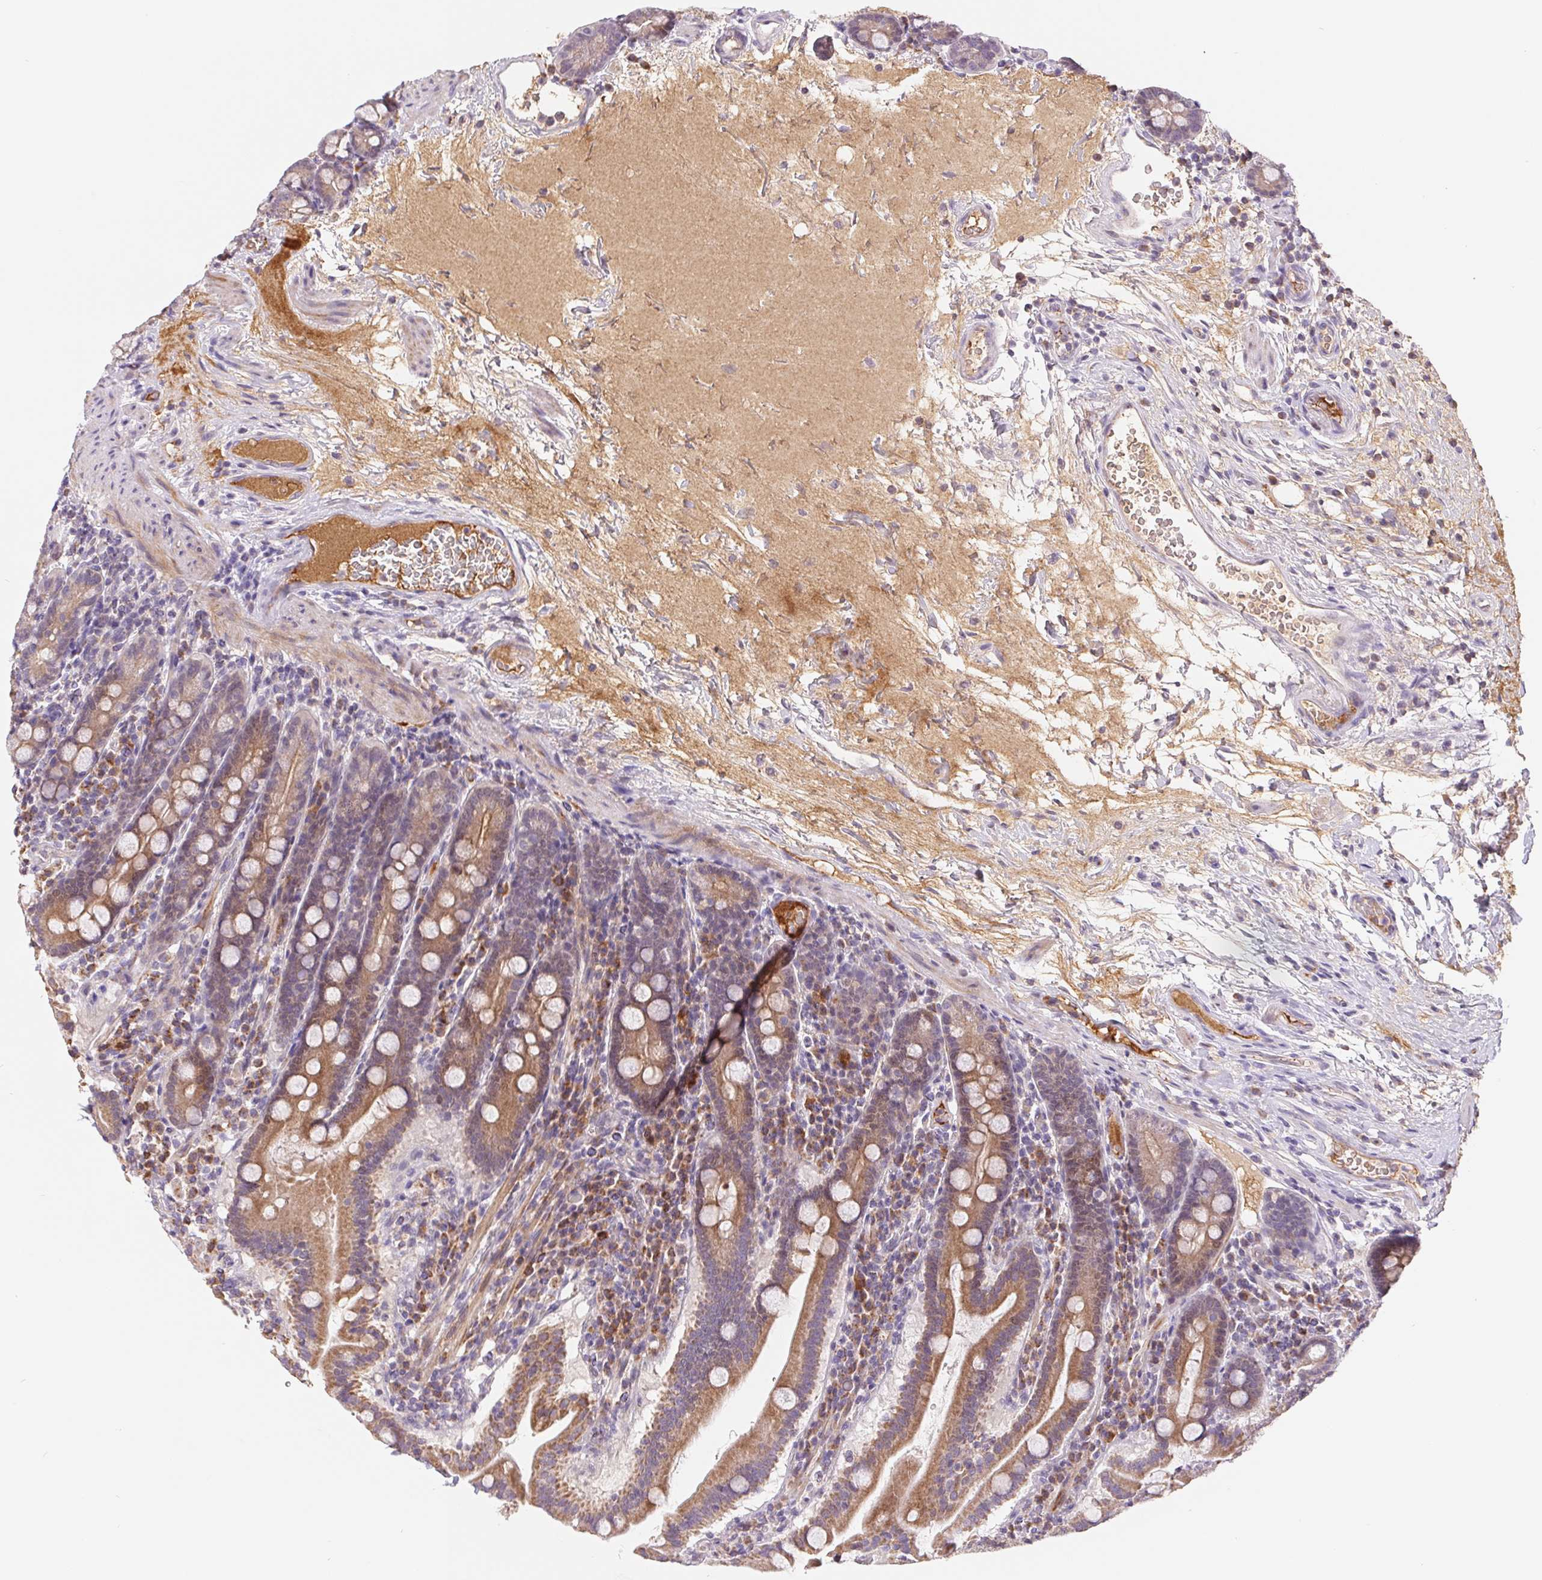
{"staining": {"intensity": "moderate", "quantity": ">75%", "location": "cytoplasmic/membranous"}, "tissue": "small intestine", "cell_type": "Glandular cells", "image_type": "normal", "snomed": [{"axis": "morphology", "description": "Normal tissue, NOS"}, {"axis": "topography", "description": "Small intestine"}], "caption": "Protein analysis of benign small intestine demonstrates moderate cytoplasmic/membranous positivity in about >75% of glandular cells.", "gene": "EMC6", "patient": {"sex": "male", "age": 26}}